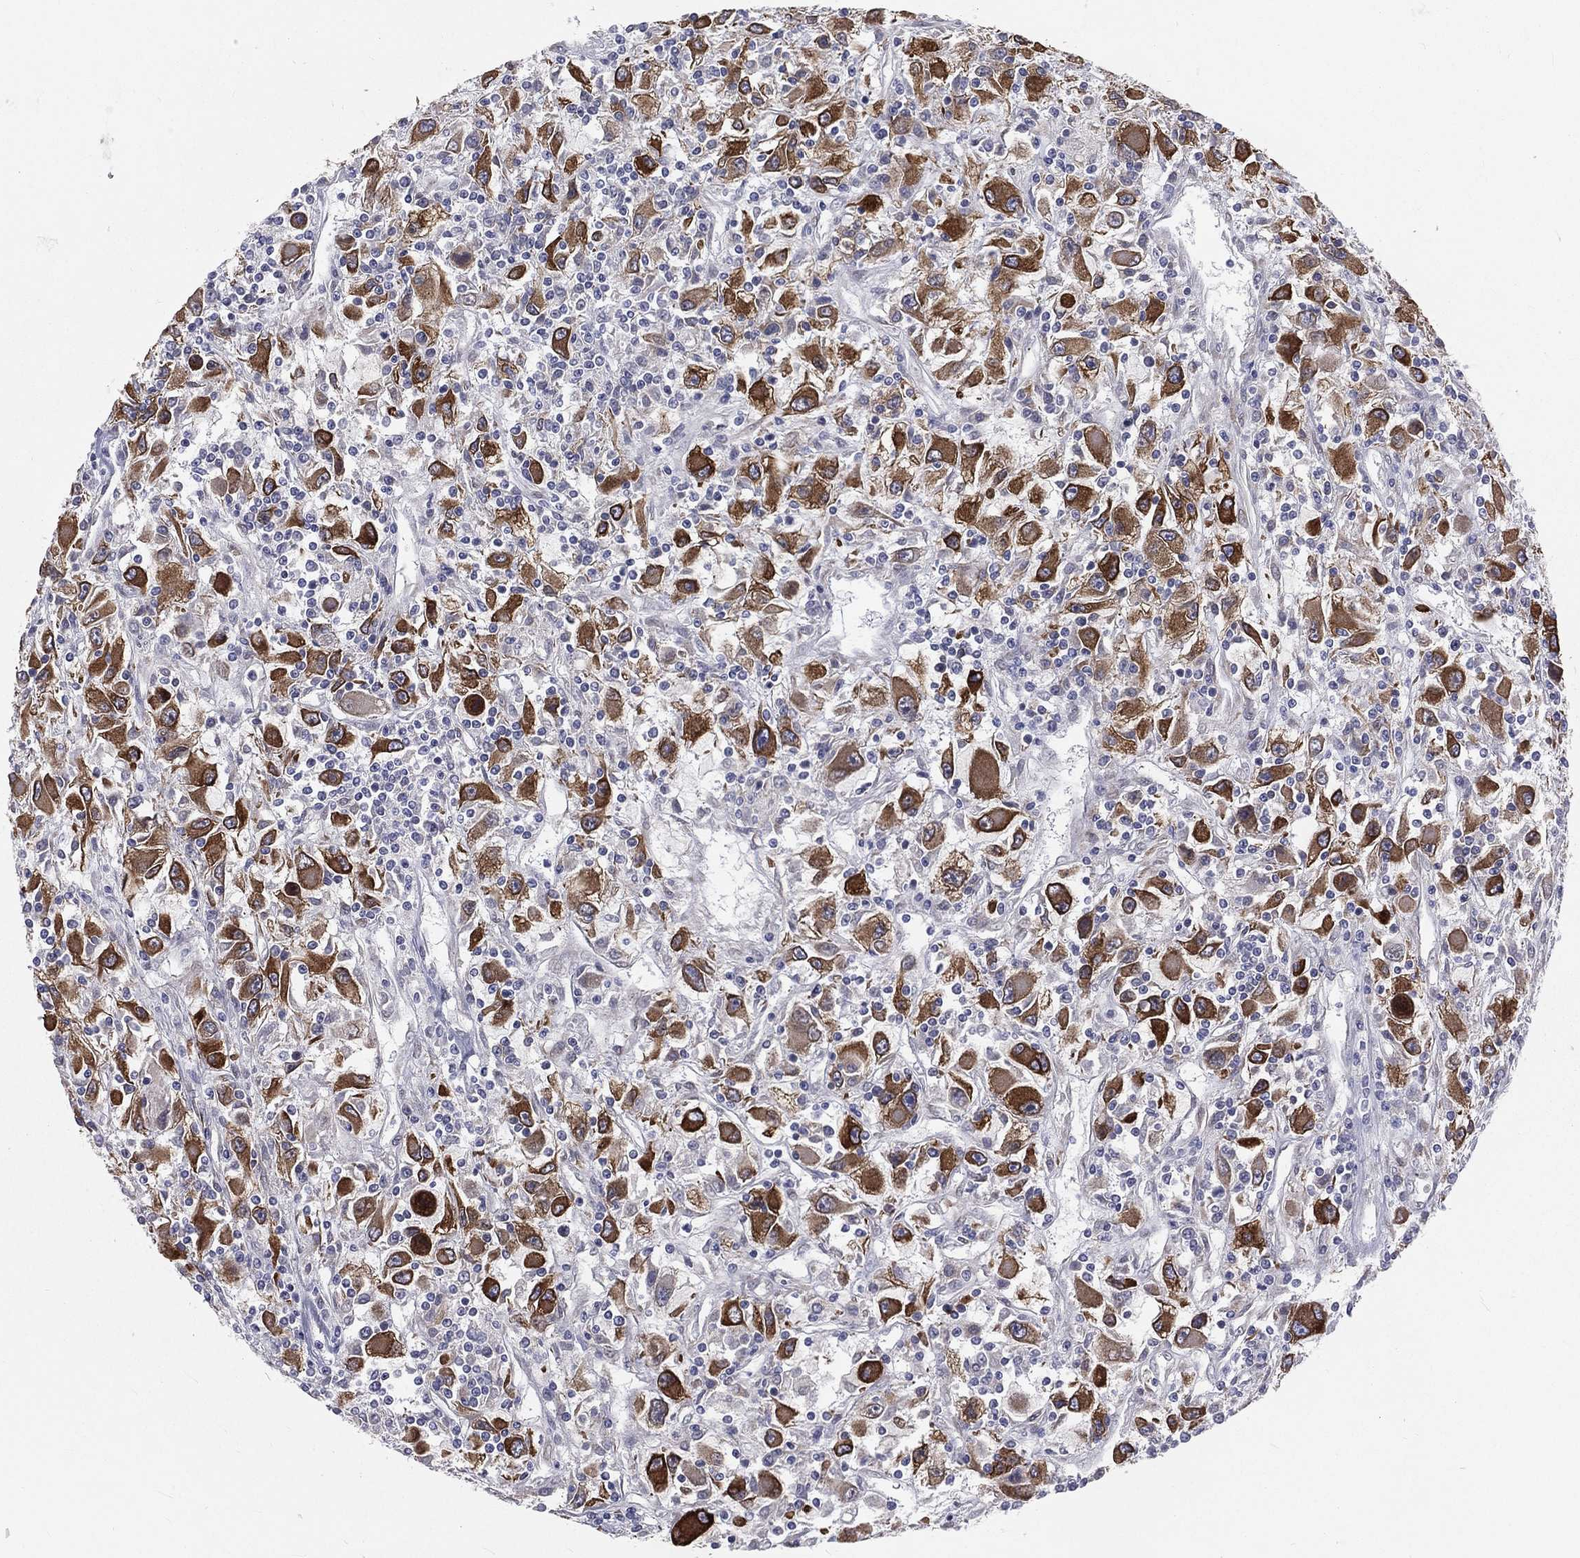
{"staining": {"intensity": "strong", "quantity": ">75%", "location": "cytoplasmic/membranous"}, "tissue": "renal cancer", "cell_type": "Tumor cells", "image_type": "cancer", "snomed": [{"axis": "morphology", "description": "Adenocarcinoma, NOS"}, {"axis": "topography", "description": "Kidney"}], "caption": "IHC micrograph of adenocarcinoma (renal) stained for a protein (brown), which displays high levels of strong cytoplasmic/membranous expression in about >75% of tumor cells.", "gene": "PGRMC1", "patient": {"sex": "female", "age": 67}}